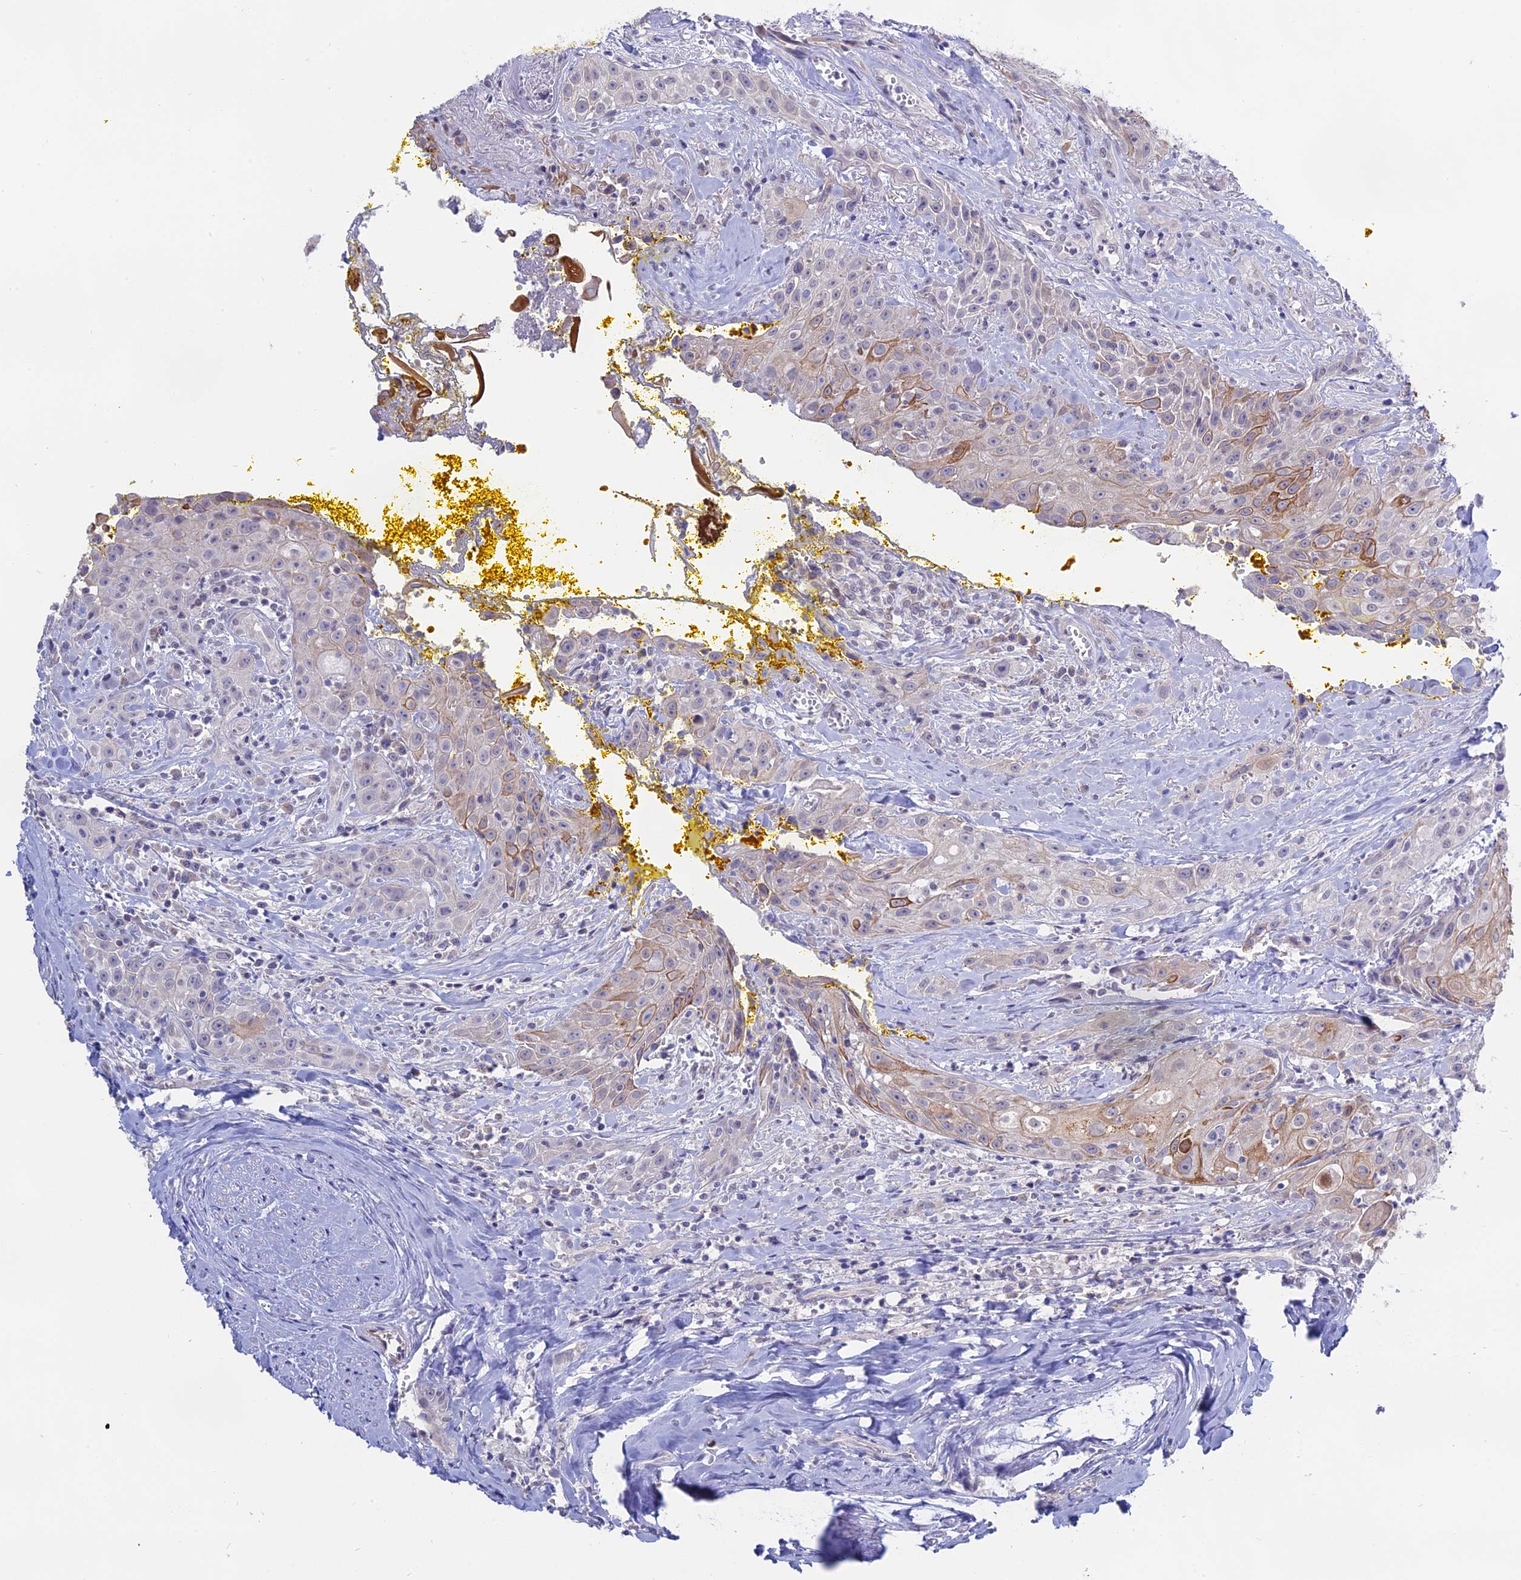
{"staining": {"intensity": "moderate", "quantity": "<25%", "location": "cytoplasmic/membranous"}, "tissue": "head and neck cancer", "cell_type": "Tumor cells", "image_type": "cancer", "snomed": [{"axis": "morphology", "description": "Squamous cell carcinoma, NOS"}, {"axis": "topography", "description": "Oral tissue"}, {"axis": "topography", "description": "Head-Neck"}], "caption": "Immunohistochemical staining of head and neck cancer (squamous cell carcinoma) reveals low levels of moderate cytoplasmic/membranous positivity in about <25% of tumor cells.", "gene": "MYO5B", "patient": {"sex": "female", "age": 82}}